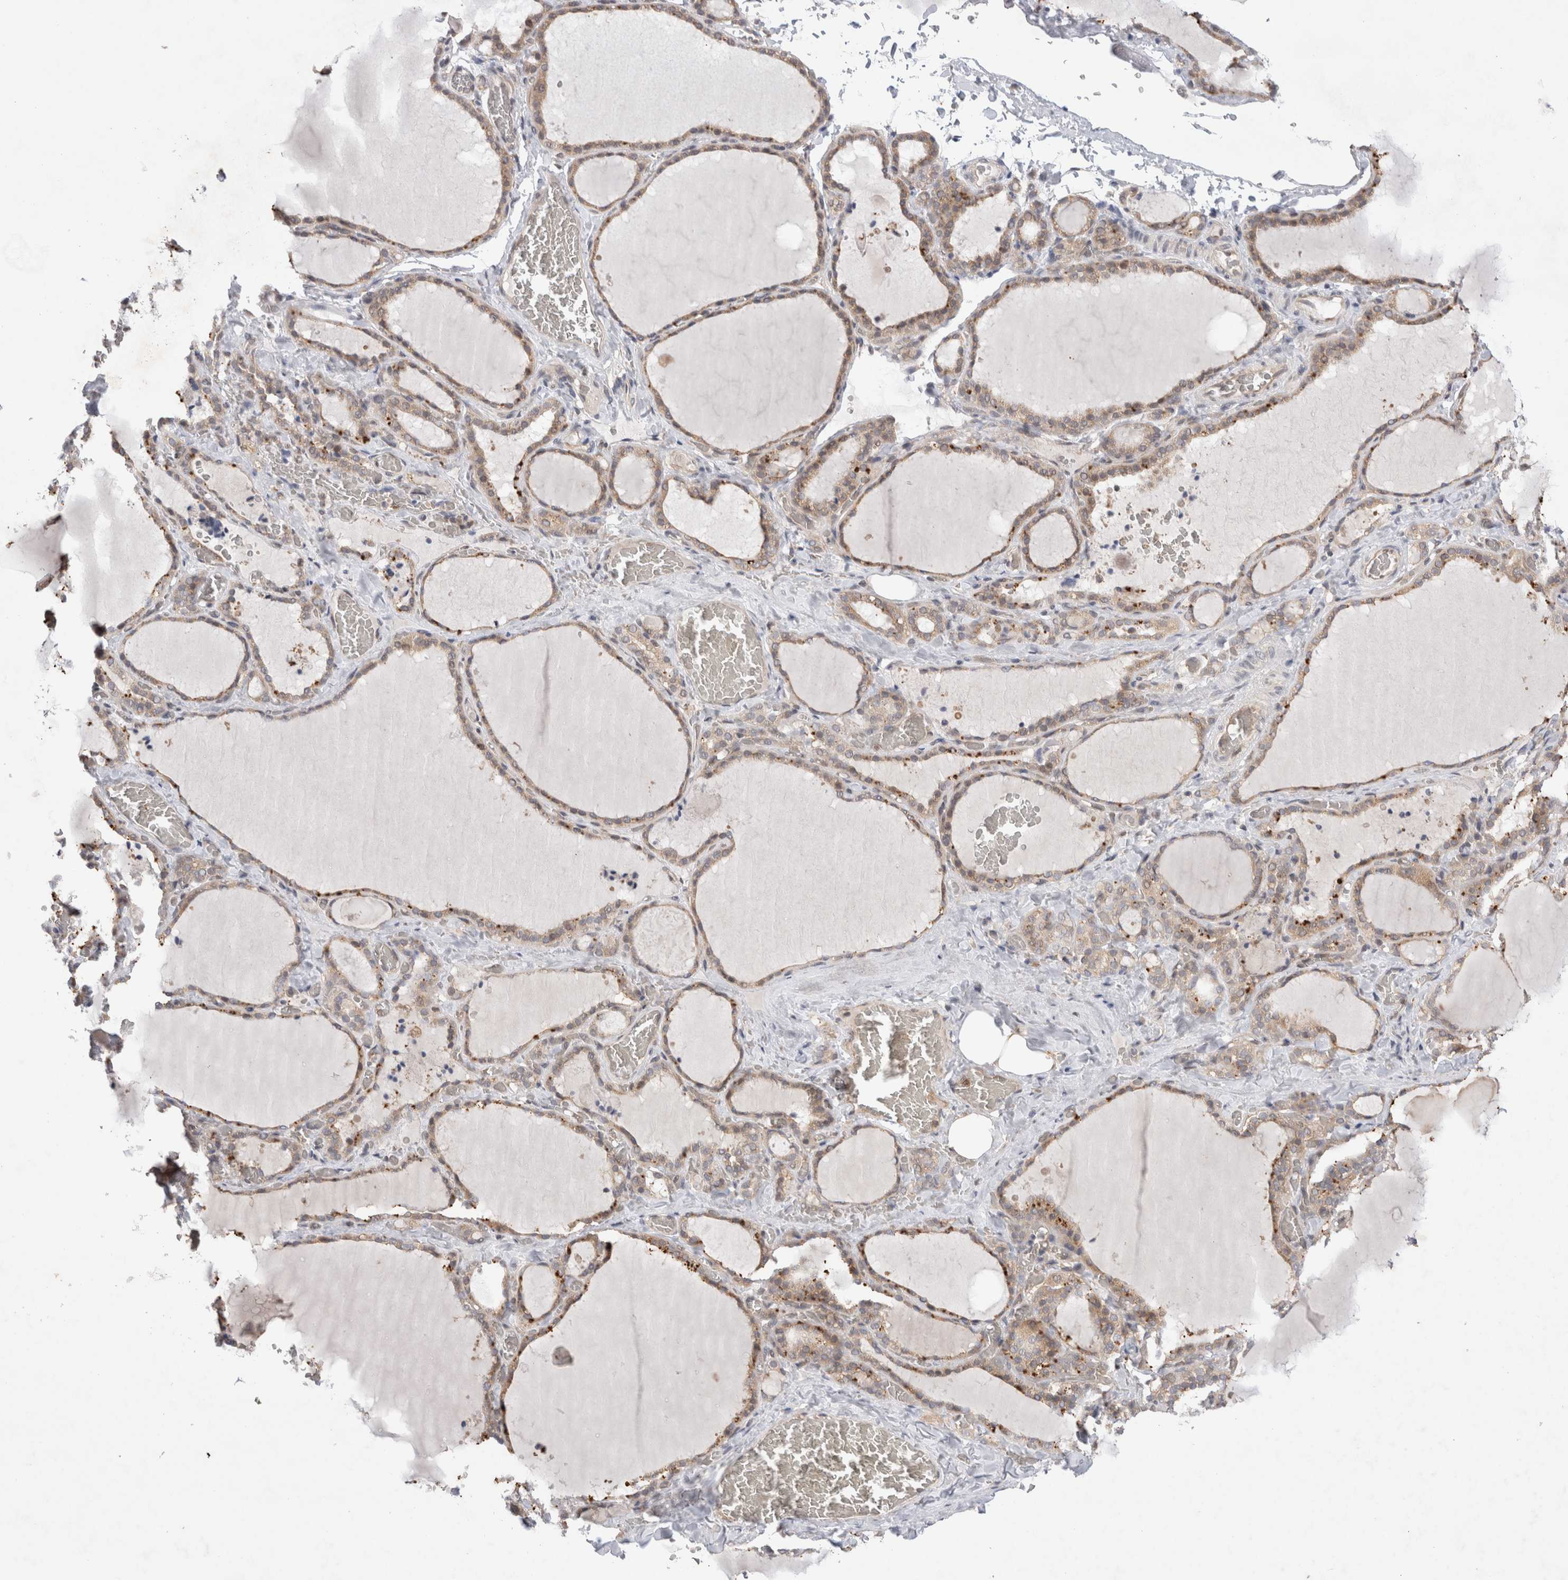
{"staining": {"intensity": "moderate", "quantity": ">75%", "location": "cytoplasmic/membranous"}, "tissue": "thyroid gland", "cell_type": "Glandular cells", "image_type": "normal", "snomed": [{"axis": "morphology", "description": "Normal tissue, NOS"}, {"axis": "topography", "description": "Thyroid gland"}], "caption": "Benign thyroid gland demonstrates moderate cytoplasmic/membranous expression in about >75% of glandular cells, visualized by immunohistochemistry. The protein of interest is shown in brown color, while the nuclei are stained blue.", "gene": "EIF3E", "patient": {"sex": "female", "age": 22}}